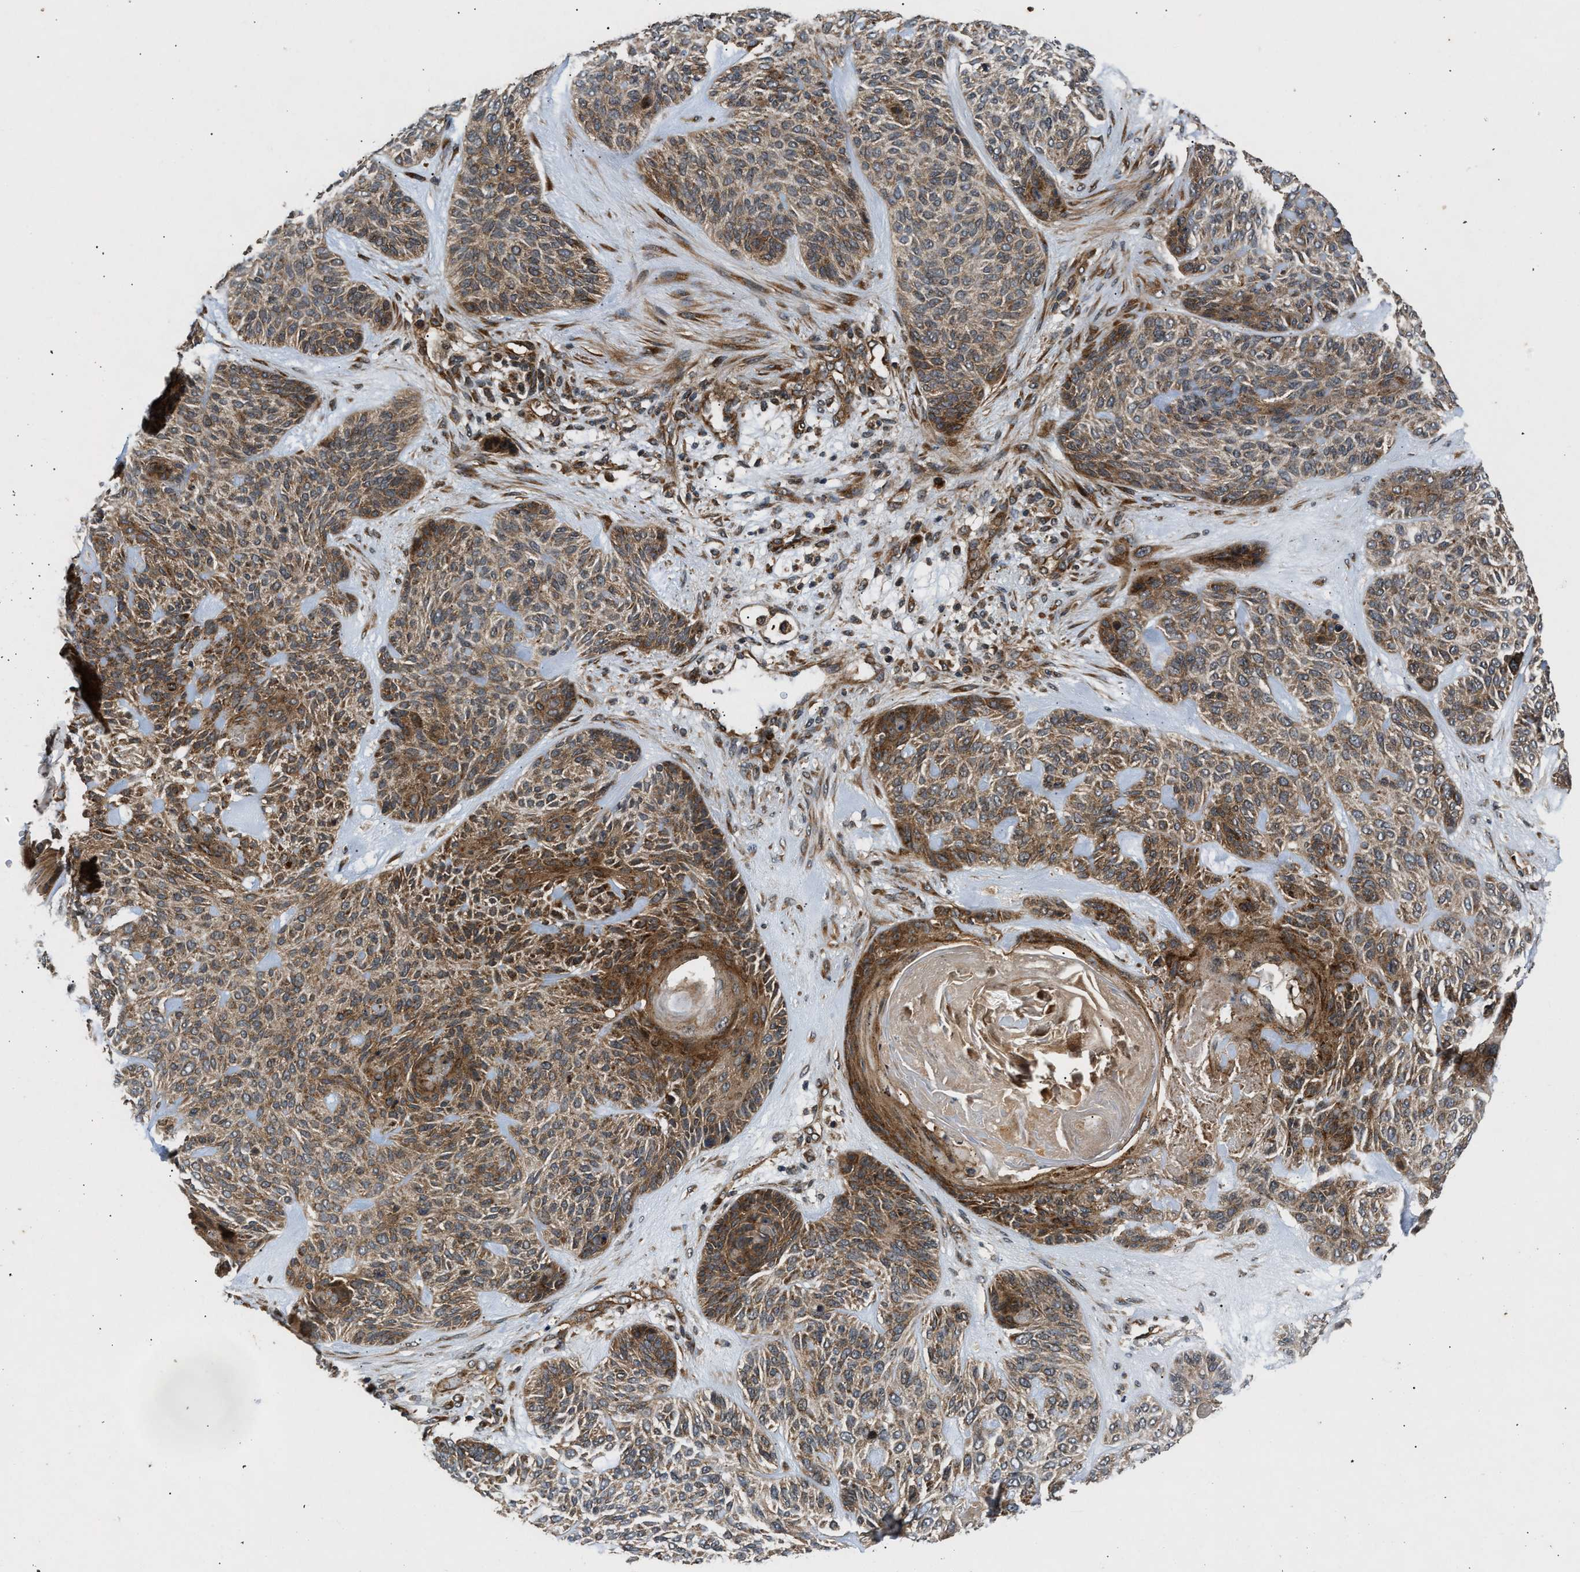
{"staining": {"intensity": "moderate", "quantity": ">75%", "location": "cytoplasmic/membranous"}, "tissue": "skin cancer", "cell_type": "Tumor cells", "image_type": "cancer", "snomed": [{"axis": "morphology", "description": "Basal cell carcinoma"}, {"axis": "topography", "description": "Skin"}], "caption": "Human skin basal cell carcinoma stained with a protein marker exhibits moderate staining in tumor cells.", "gene": "PNPLA8", "patient": {"sex": "male", "age": 55}}